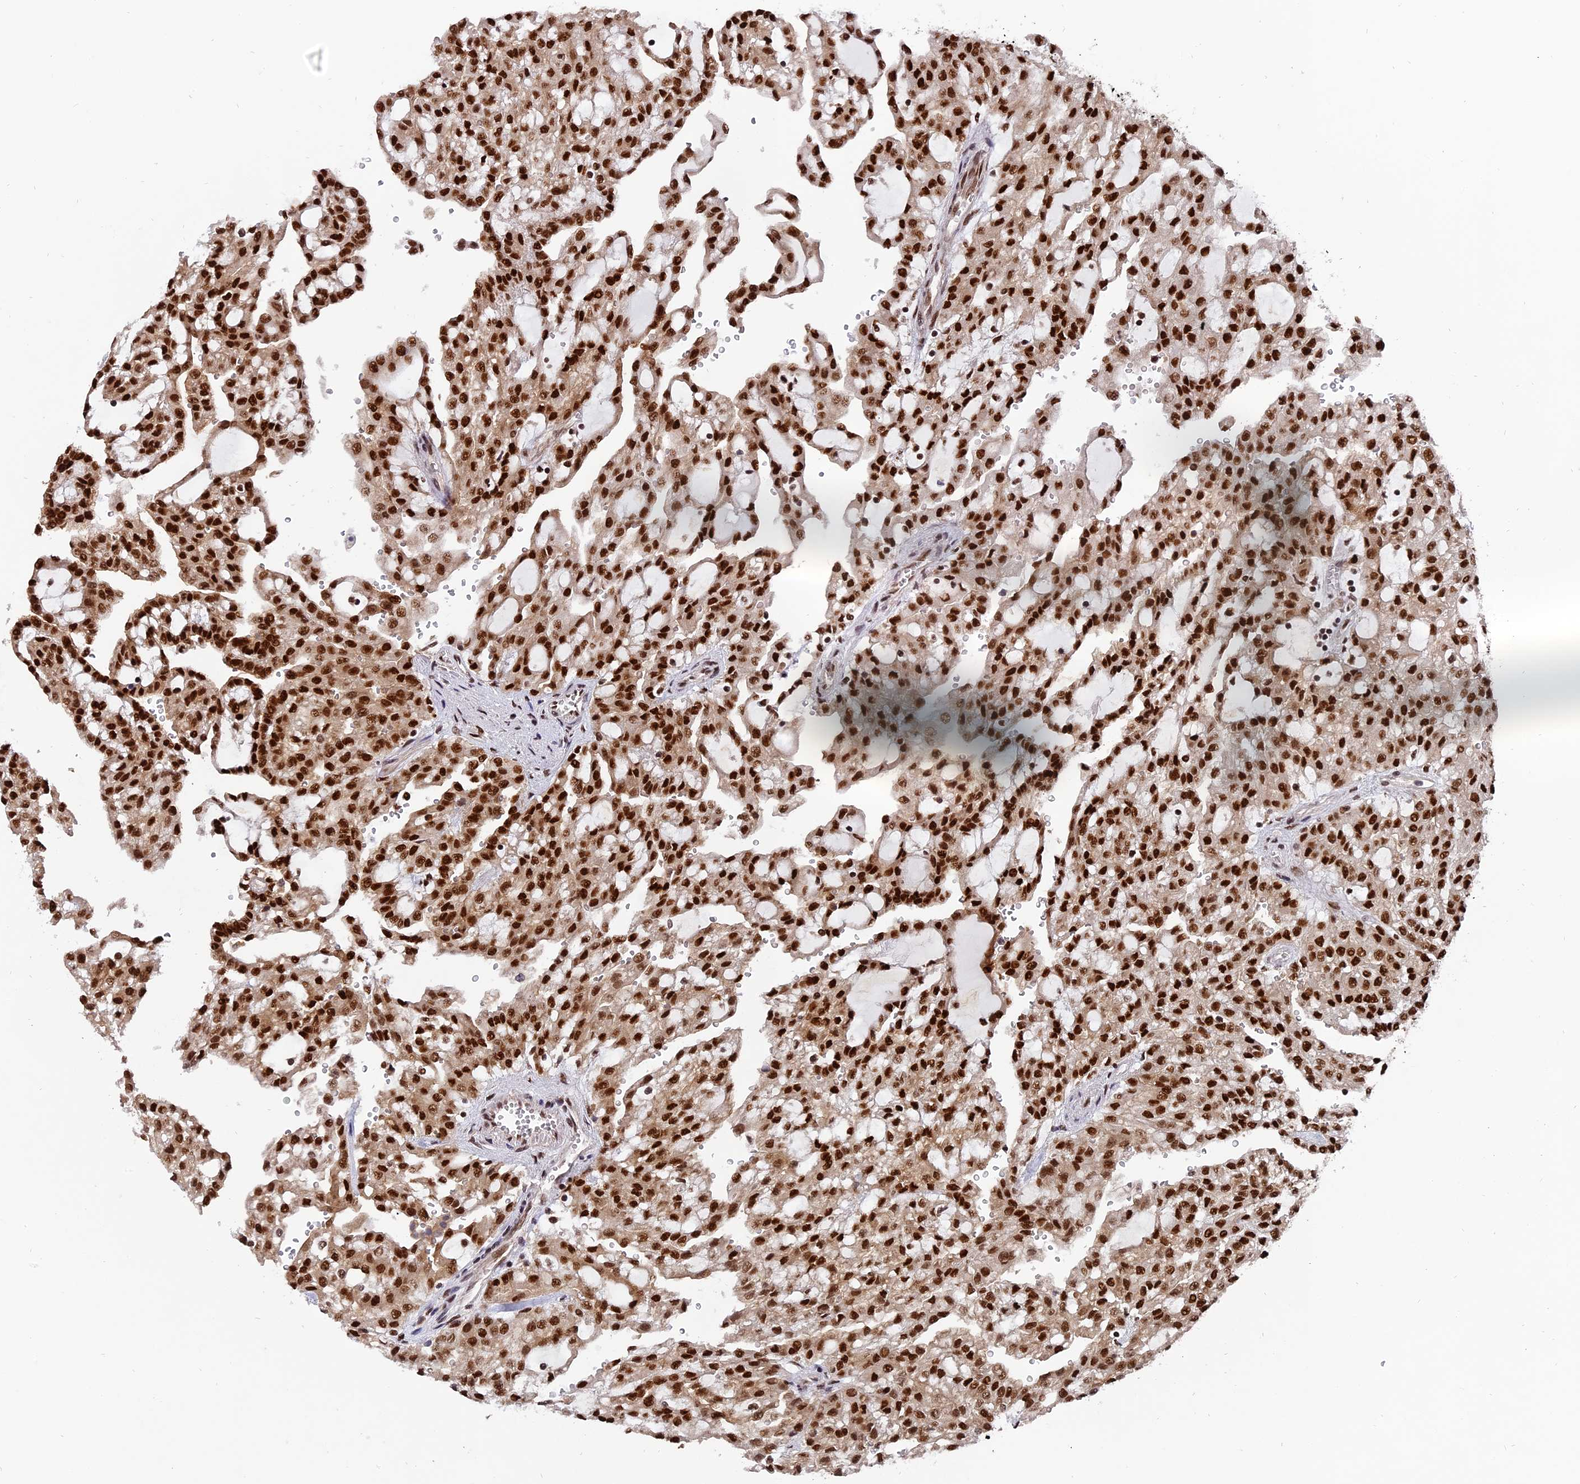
{"staining": {"intensity": "strong", "quantity": ">75%", "location": "nuclear"}, "tissue": "renal cancer", "cell_type": "Tumor cells", "image_type": "cancer", "snomed": [{"axis": "morphology", "description": "Adenocarcinoma, NOS"}, {"axis": "topography", "description": "Kidney"}], "caption": "Immunohistochemical staining of adenocarcinoma (renal) reveals strong nuclear protein staining in approximately >75% of tumor cells. The protein of interest is shown in brown color, while the nuclei are stained blue.", "gene": "RAMAC", "patient": {"sex": "male", "age": 63}}